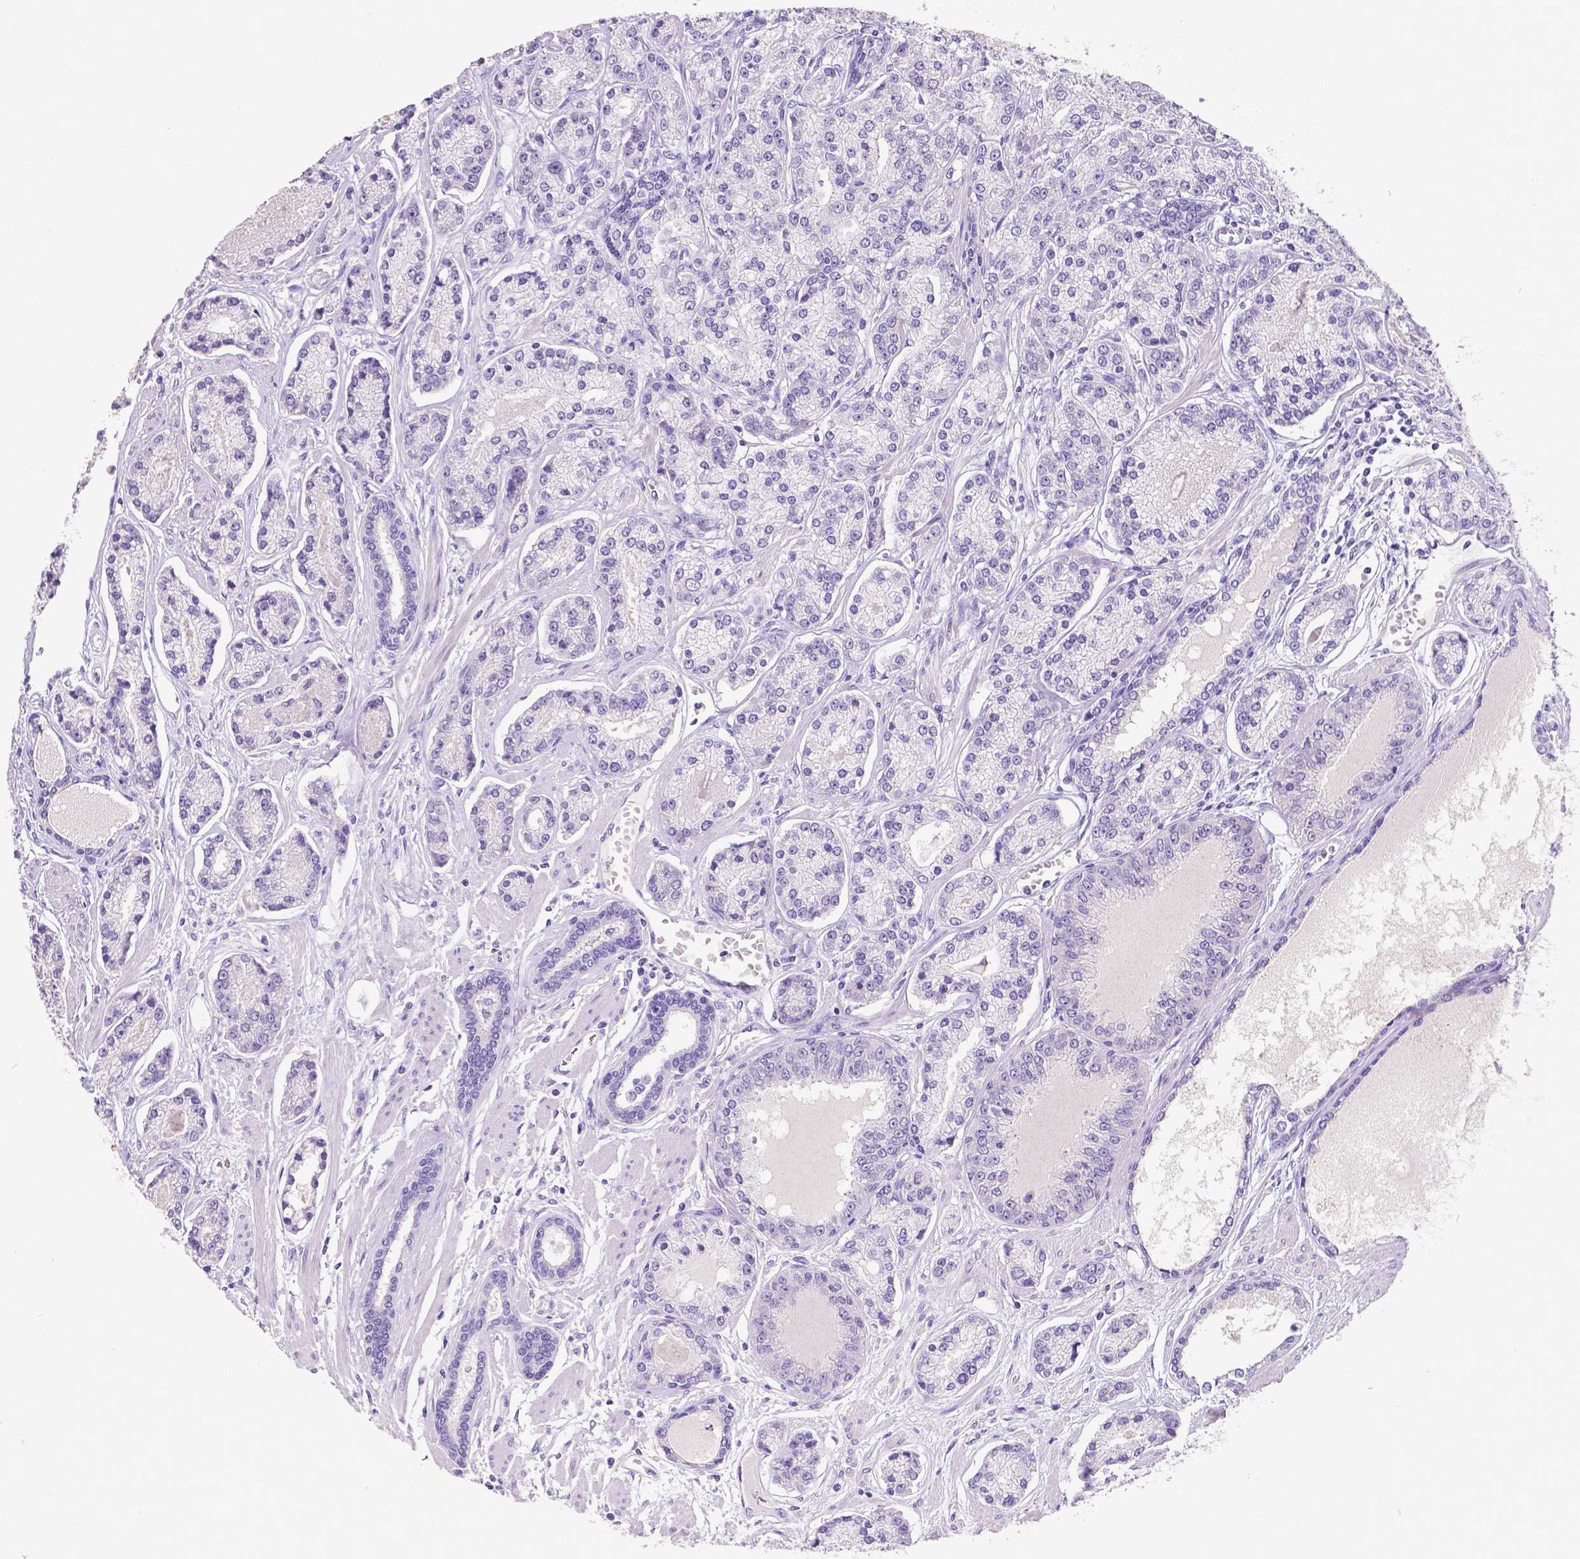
{"staining": {"intensity": "negative", "quantity": "none", "location": "none"}, "tissue": "prostate cancer", "cell_type": "Tumor cells", "image_type": "cancer", "snomed": [{"axis": "morphology", "description": "Adenocarcinoma, NOS"}, {"axis": "topography", "description": "Prostate"}], "caption": "IHC of prostate cancer exhibits no expression in tumor cells.", "gene": "SATB2", "patient": {"sex": "male", "age": 64}}